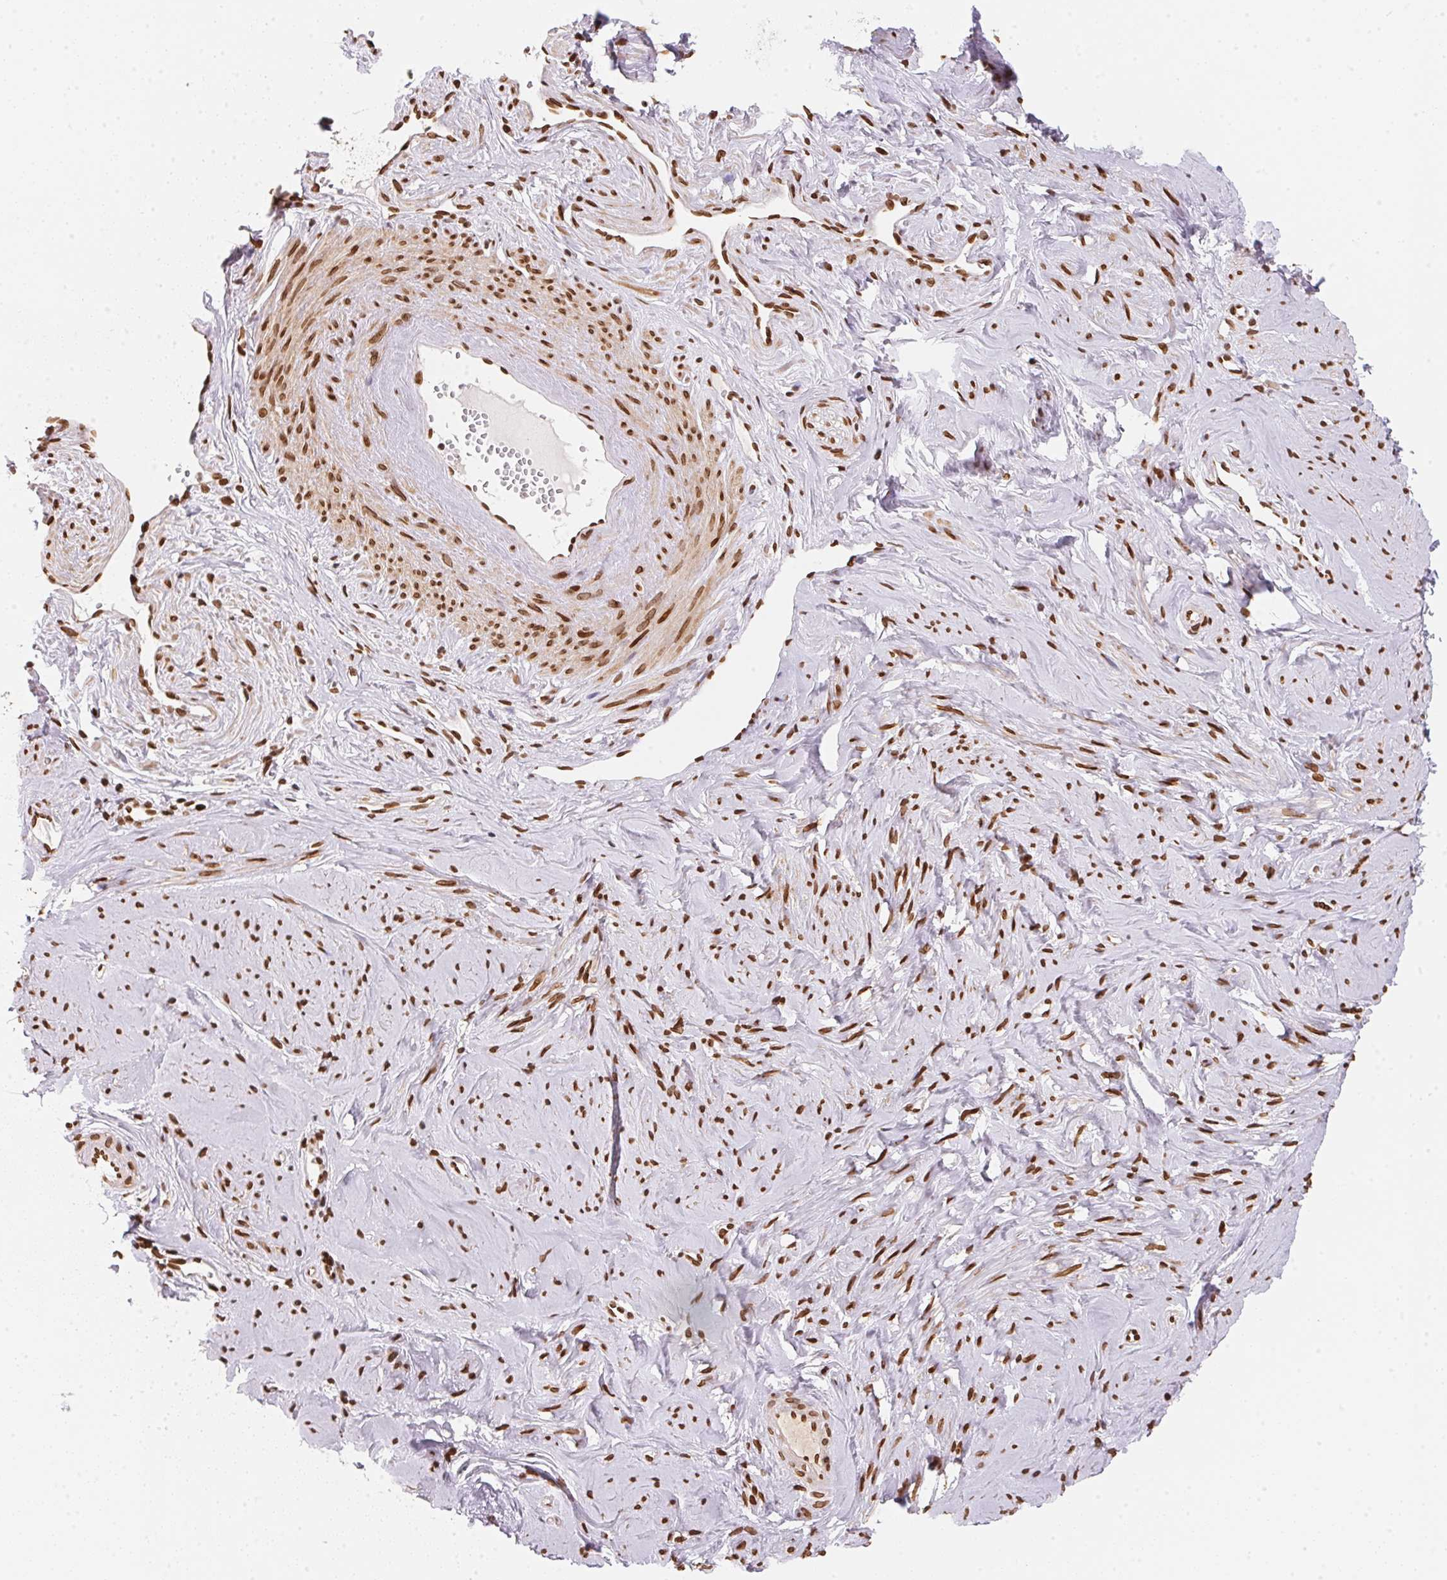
{"staining": {"intensity": "strong", "quantity": ">75%", "location": "cytoplasmic/membranous,nuclear"}, "tissue": "smooth muscle", "cell_type": "Smooth muscle cells", "image_type": "normal", "snomed": [{"axis": "morphology", "description": "Normal tissue, NOS"}, {"axis": "topography", "description": "Smooth muscle"}], "caption": "Smooth muscle stained with DAB IHC shows high levels of strong cytoplasmic/membranous,nuclear positivity in about >75% of smooth muscle cells. The staining is performed using DAB brown chromogen to label protein expression. The nuclei are counter-stained blue using hematoxylin.", "gene": "SAP30BP", "patient": {"sex": "female", "age": 48}}